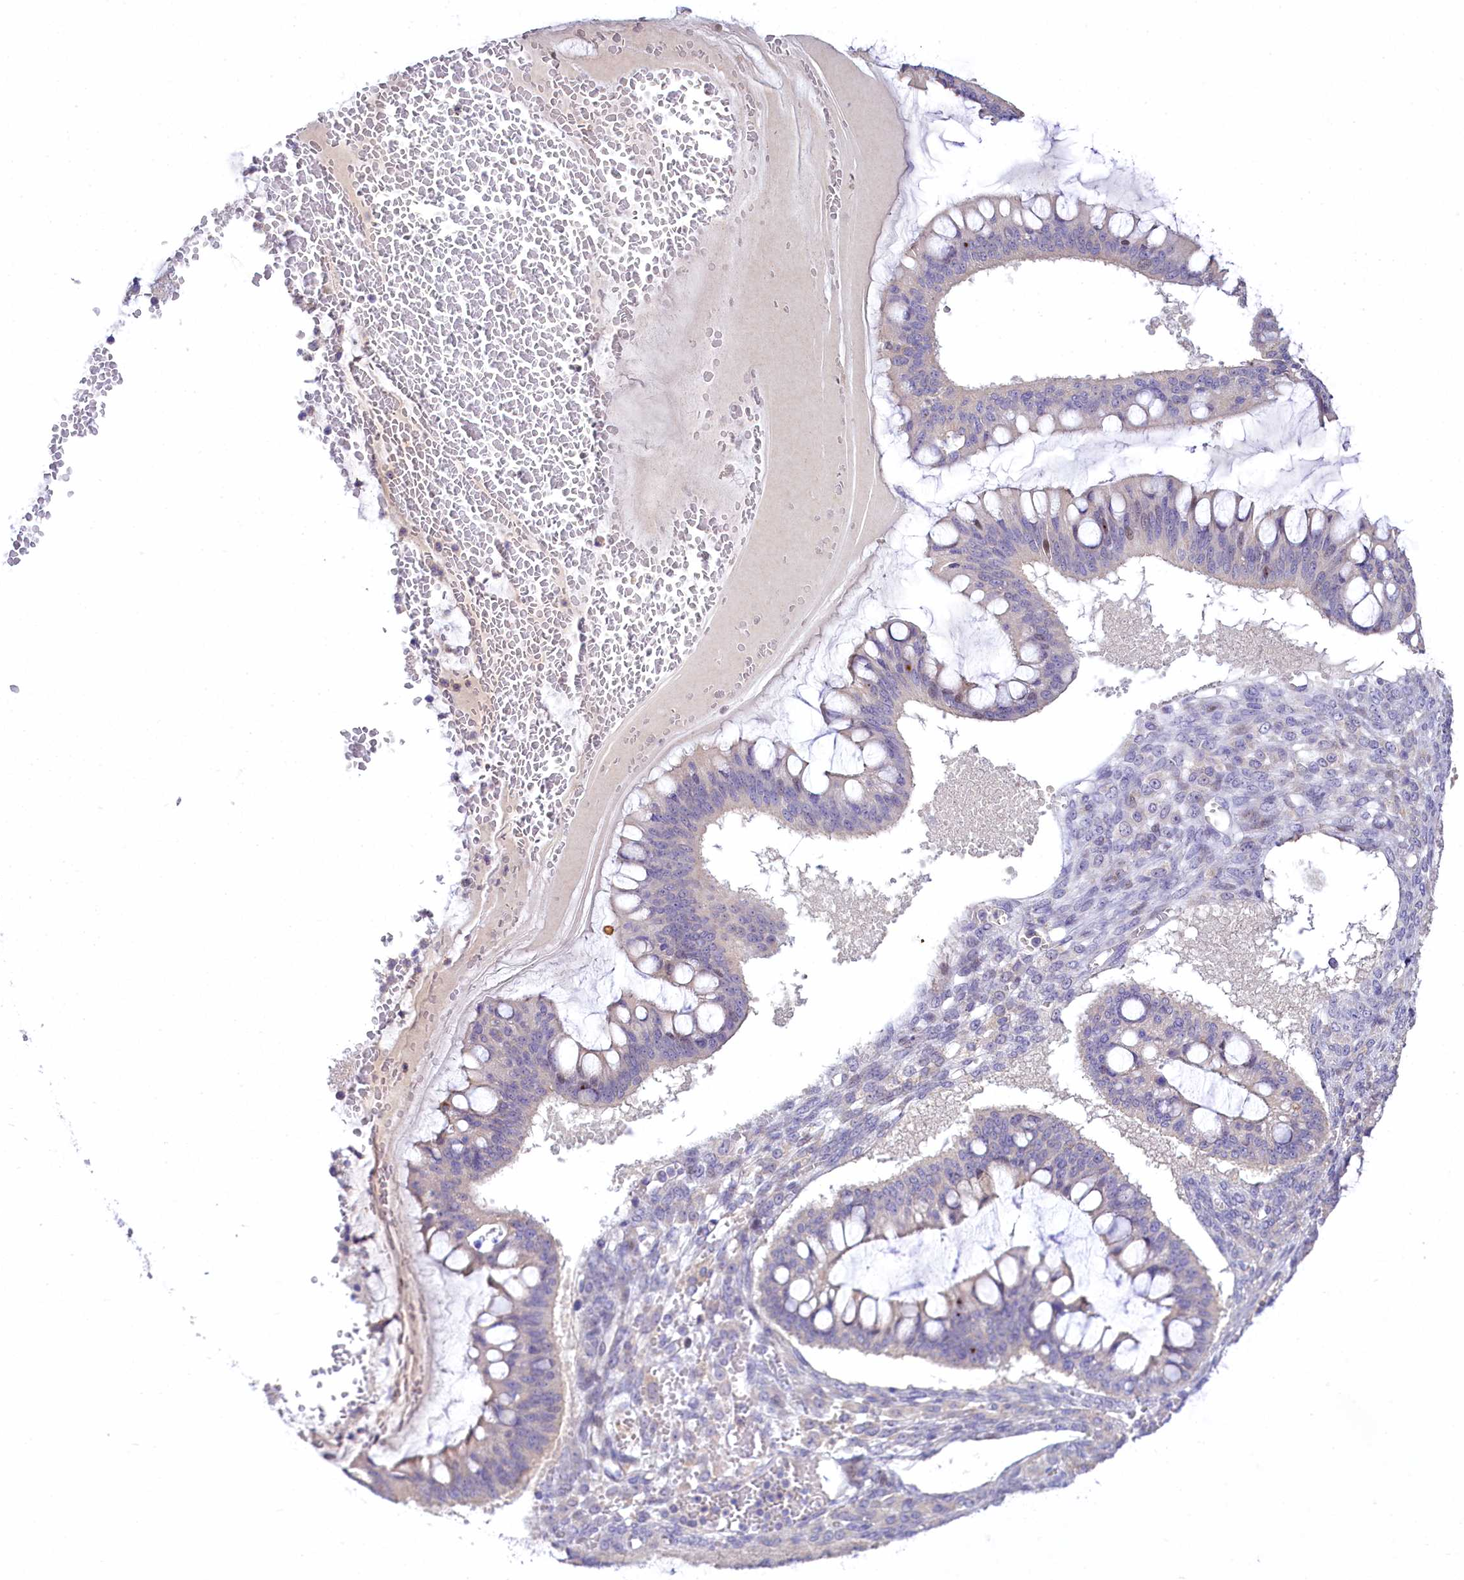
{"staining": {"intensity": "weak", "quantity": "<25%", "location": "cytoplasmic/membranous"}, "tissue": "ovarian cancer", "cell_type": "Tumor cells", "image_type": "cancer", "snomed": [{"axis": "morphology", "description": "Cystadenocarcinoma, mucinous, NOS"}, {"axis": "topography", "description": "Ovary"}], "caption": "Tumor cells show no significant protein positivity in mucinous cystadenocarcinoma (ovarian).", "gene": "ZC3H12C", "patient": {"sex": "female", "age": 73}}